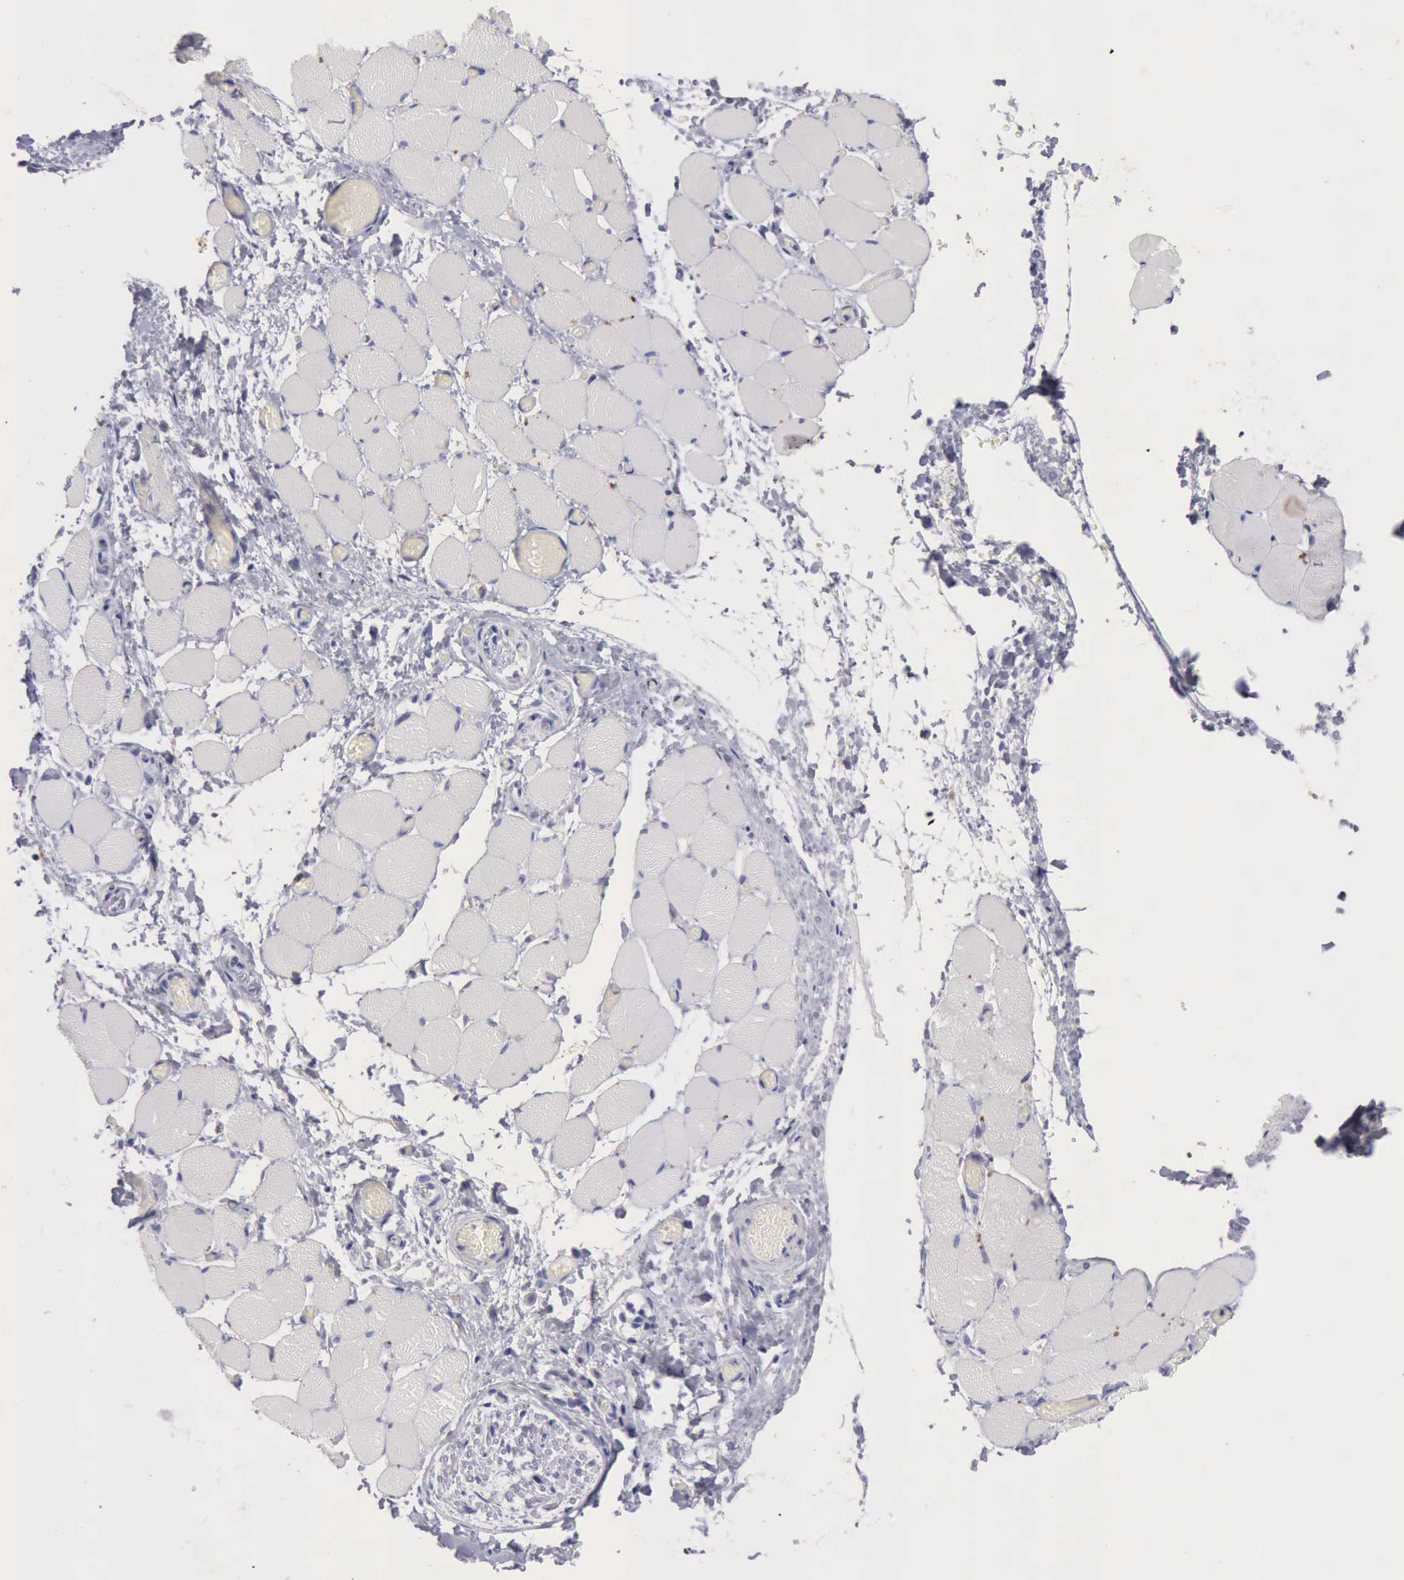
{"staining": {"intensity": "negative", "quantity": "none", "location": "none"}, "tissue": "skeletal muscle", "cell_type": "Myocytes", "image_type": "normal", "snomed": [{"axis": "morphology", "description": "Normal tissue, NOS"}, {"axis": "topography", "description": "Skeletal muscle"}, {"axis": "topography", "description": "Soft tissue"}], "caption": "DAB (3,3'-diaminobenzidine) immunohistochemical staining of normal skeletal muscle demonstrates no significant expression in myocytes.", "gene": "CTSS", "patient": {"sex": "female", "age": 58}}